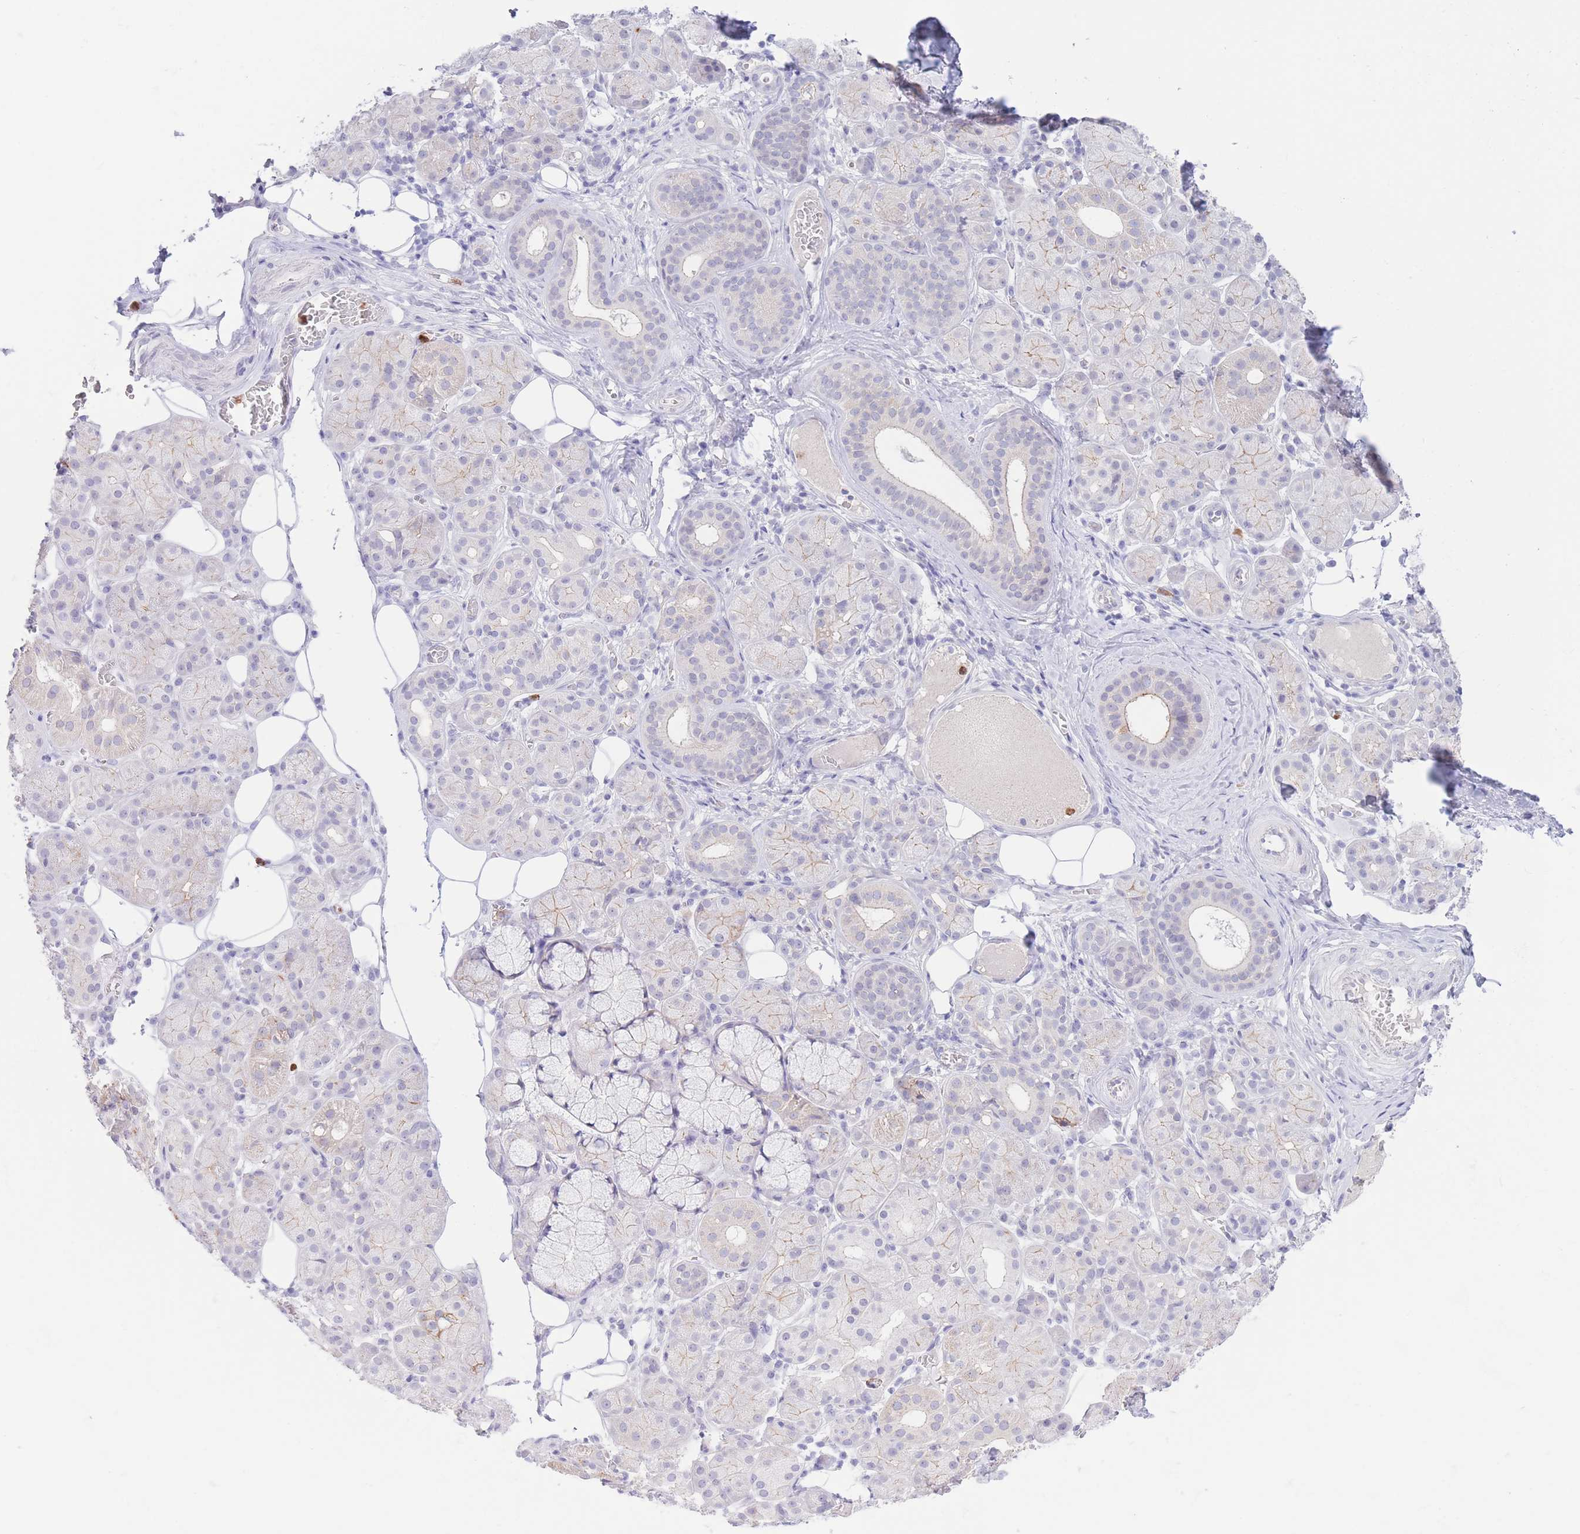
{"staining": {"intensity": "weak", "quantity": "<25%", "location": "cytoplasmic/membranous"}, "tissue": "salivary gland", "cell_type": "Glandular cells", "image_type": "normal", "snomed": [{"axis": "morphology", "description": "Squamous cell carcinoma, NOS"}, {"axis": "topography", "description": "Skin"}, {"axis": "topography", "description": "Head-Neck"}], "caption": "The photomicrograph exhibits no significant positivity in glandular cells of salivary gland. Brightfield microscopy of IHC stained with DAB (brown) and hematoxylin (blue), captured at high magnification.", "gene": "LCLAT1", "patient": {"sex": "male", "age": 80}}